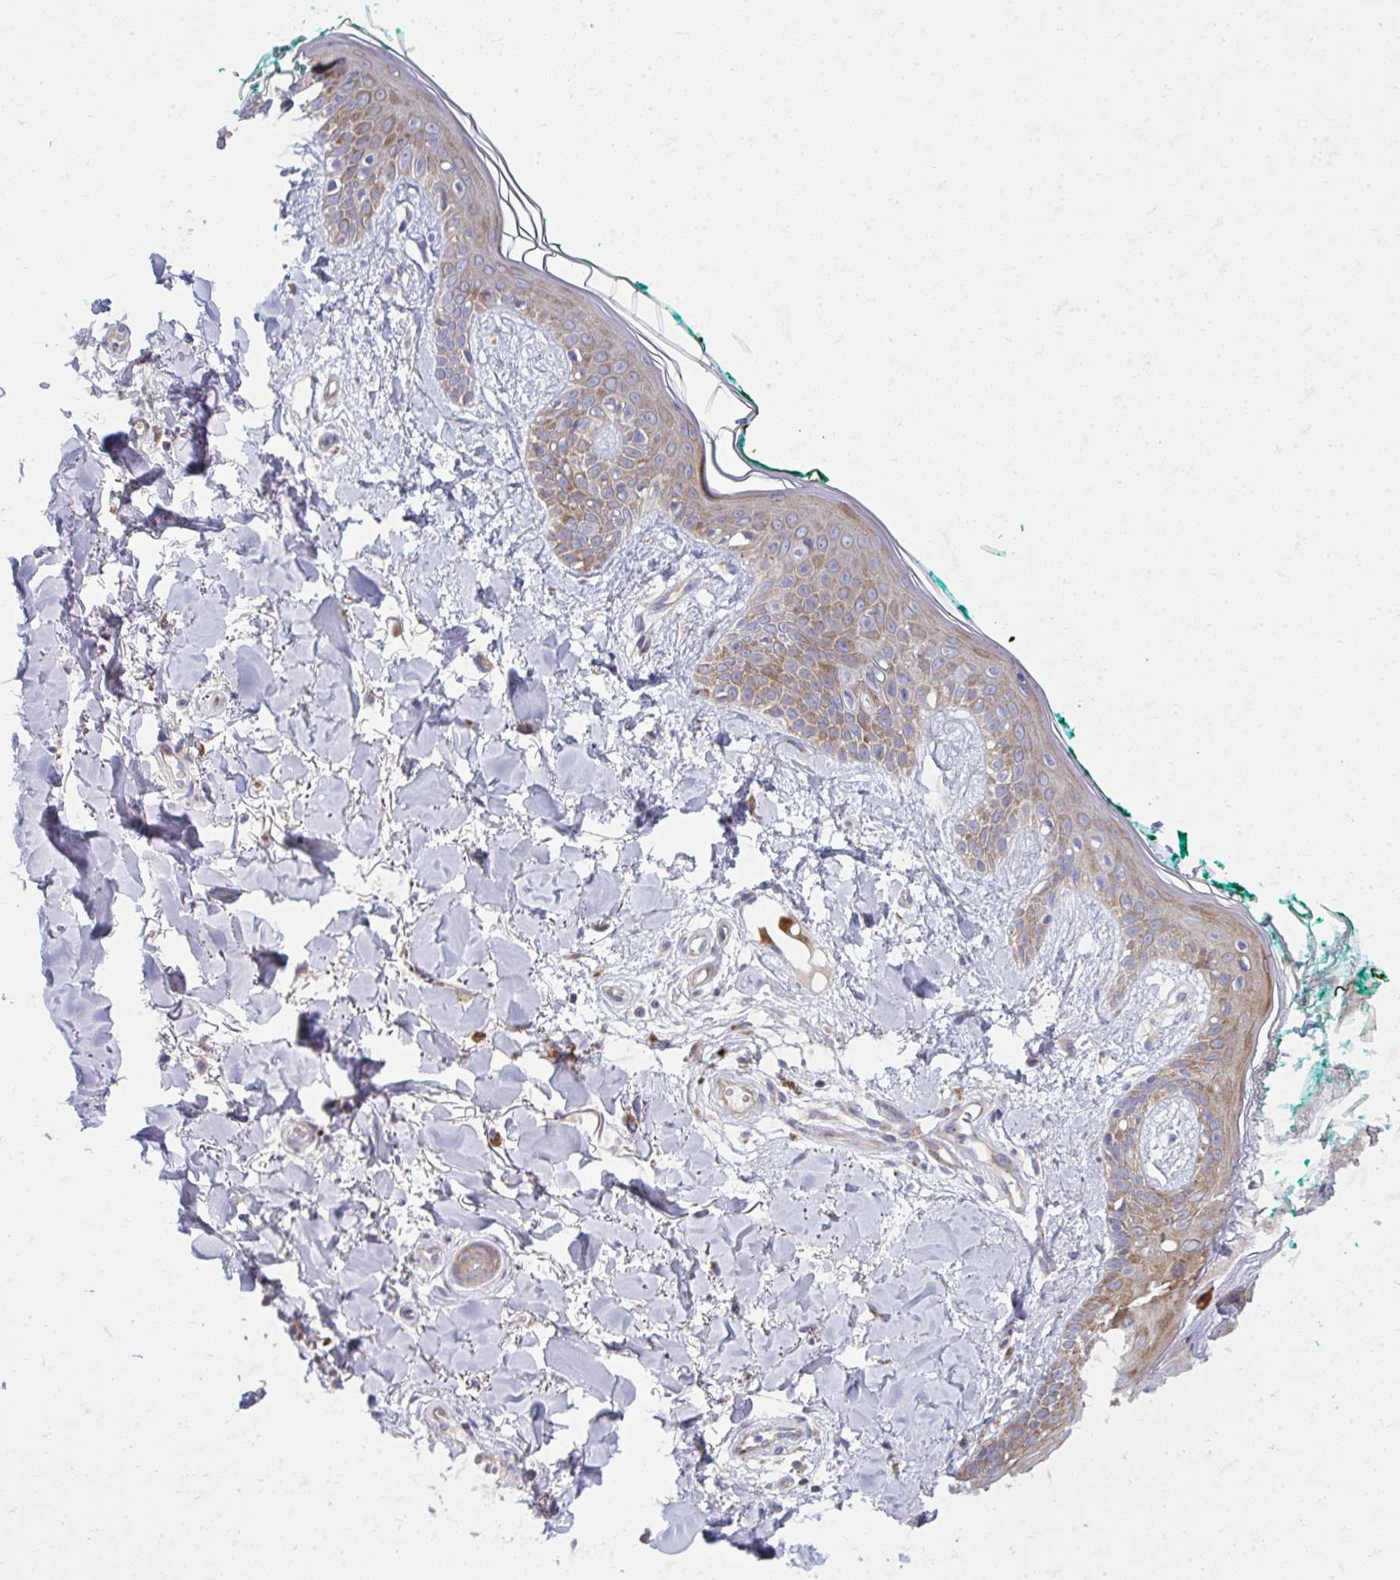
{"staining": {"intensity": "weak", "quantity": "<25%", "location": "cytoplasmic/membranous"}, "tissue": "skin", "cell_type": "Fibroblasts", "image_type": "normal", "snomed": [{"axis": "morphology", "description": "Normal tissue, NOS"}, {"axis": "topography", "description": "Skin"}], "caption": "Immunohistochemistry (IHC) photomicrograph of normal skin: human skin stained with DAB displays no significant protein staining in fibroblasts. The staining was performed using DAB to visualize the protein expression in brown, while the nuclei were stained in blue with hematoxylin (Magnification: 20x).", "gene": "GFPT2", "patient": {"sex": "female", "age": 34}}